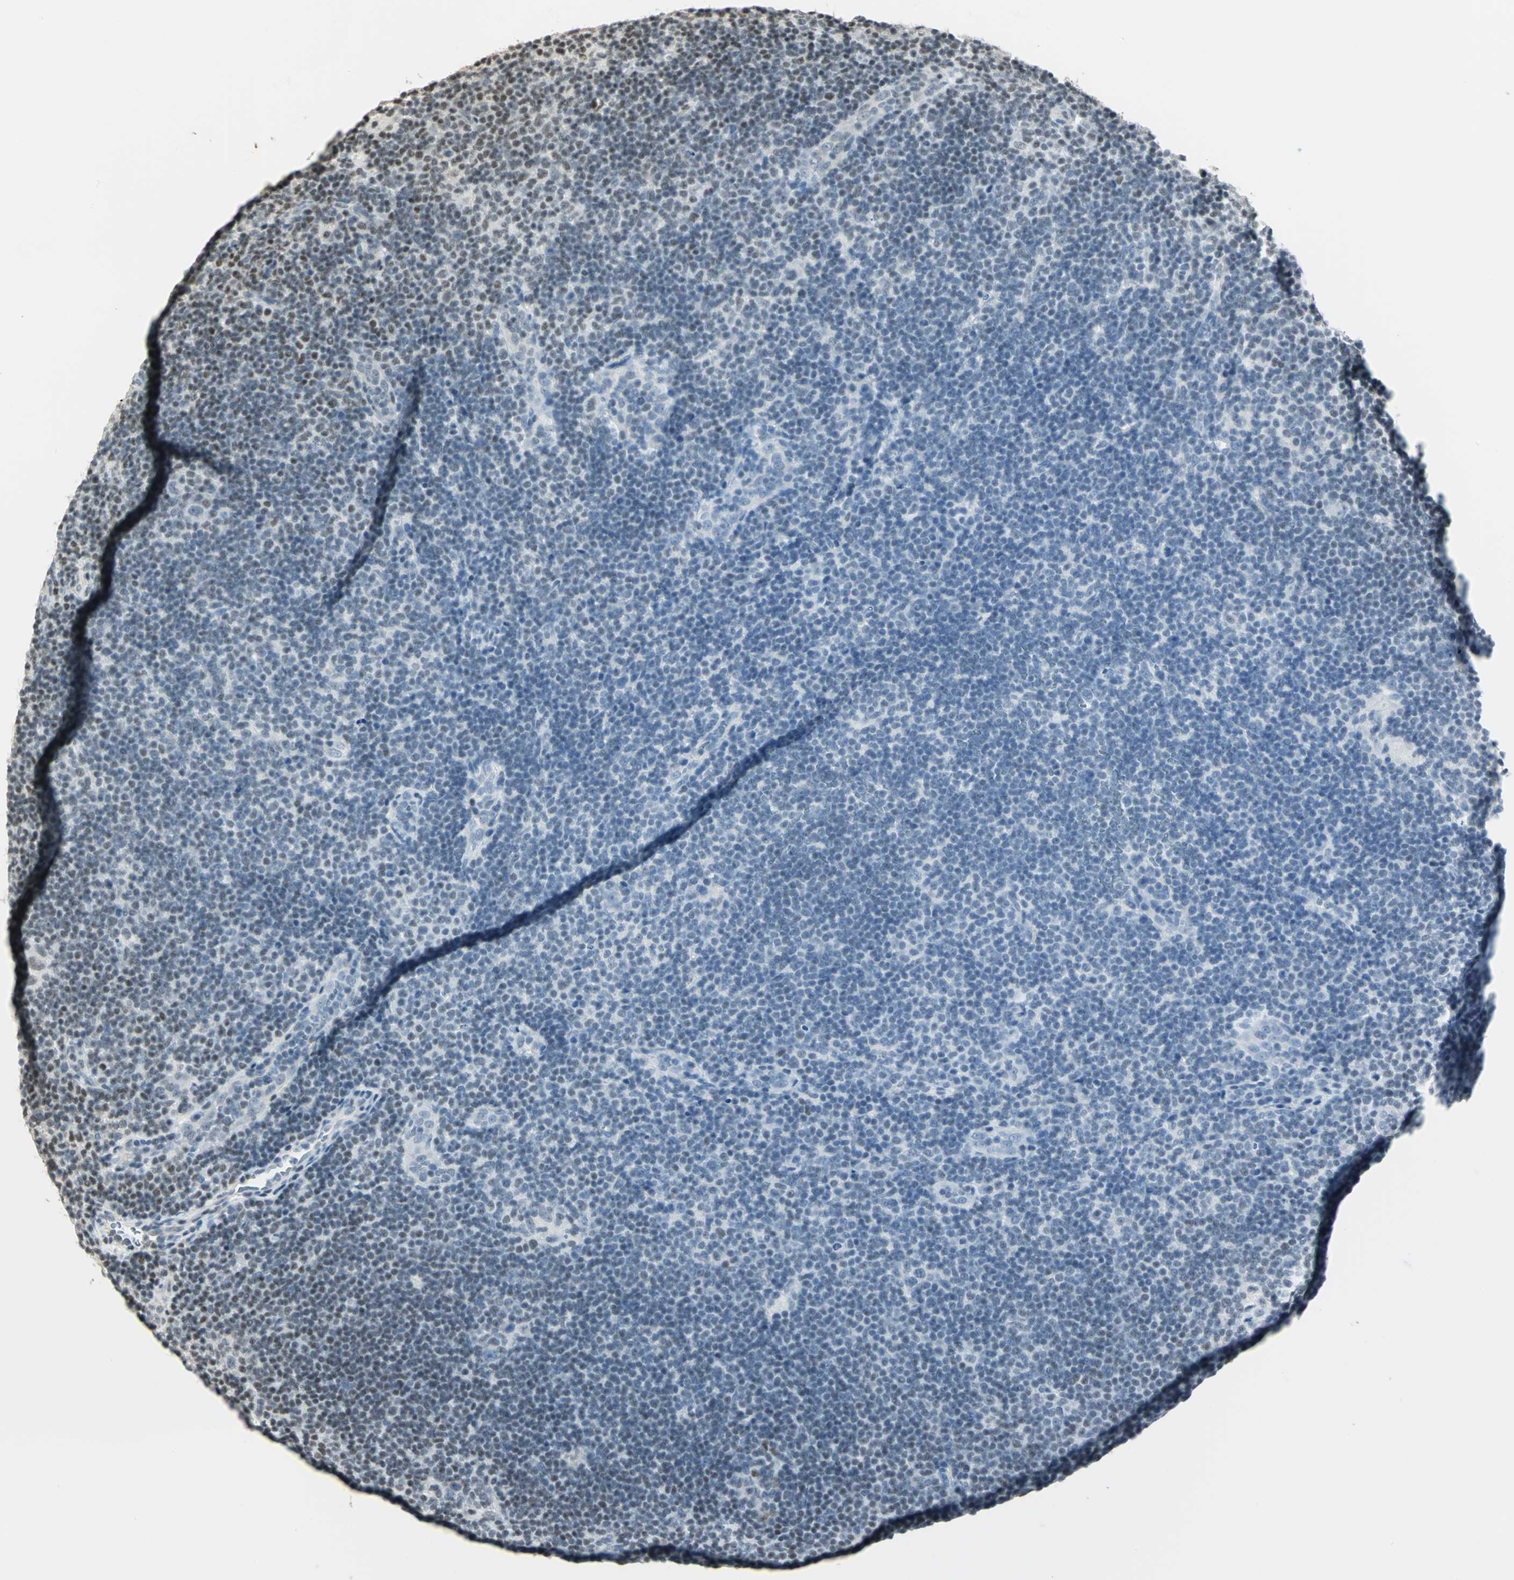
{"staining": {"intensity": "weak", "quantity": ">75%", "location": "nuclear"}, "tissue": "lymphoma", "cell_type": "Tumor cells", "image_type": "cancer", "snomed": [{"axis": "morphology", "description": "Hodgkin's disease, NOS"}, {"axis": "topography", "description": "Lymph node"}], "caption": "IHC image of neoplastic tissue: lymphoma stained using immunohistochemistry (IHC) shows low levels of weak protein expression localized specifically in the nuclear of tumor cells, appearing as a nuclear brown color.", "gene": "ELF1", "patient": {"sex": "female", "age": 57}}